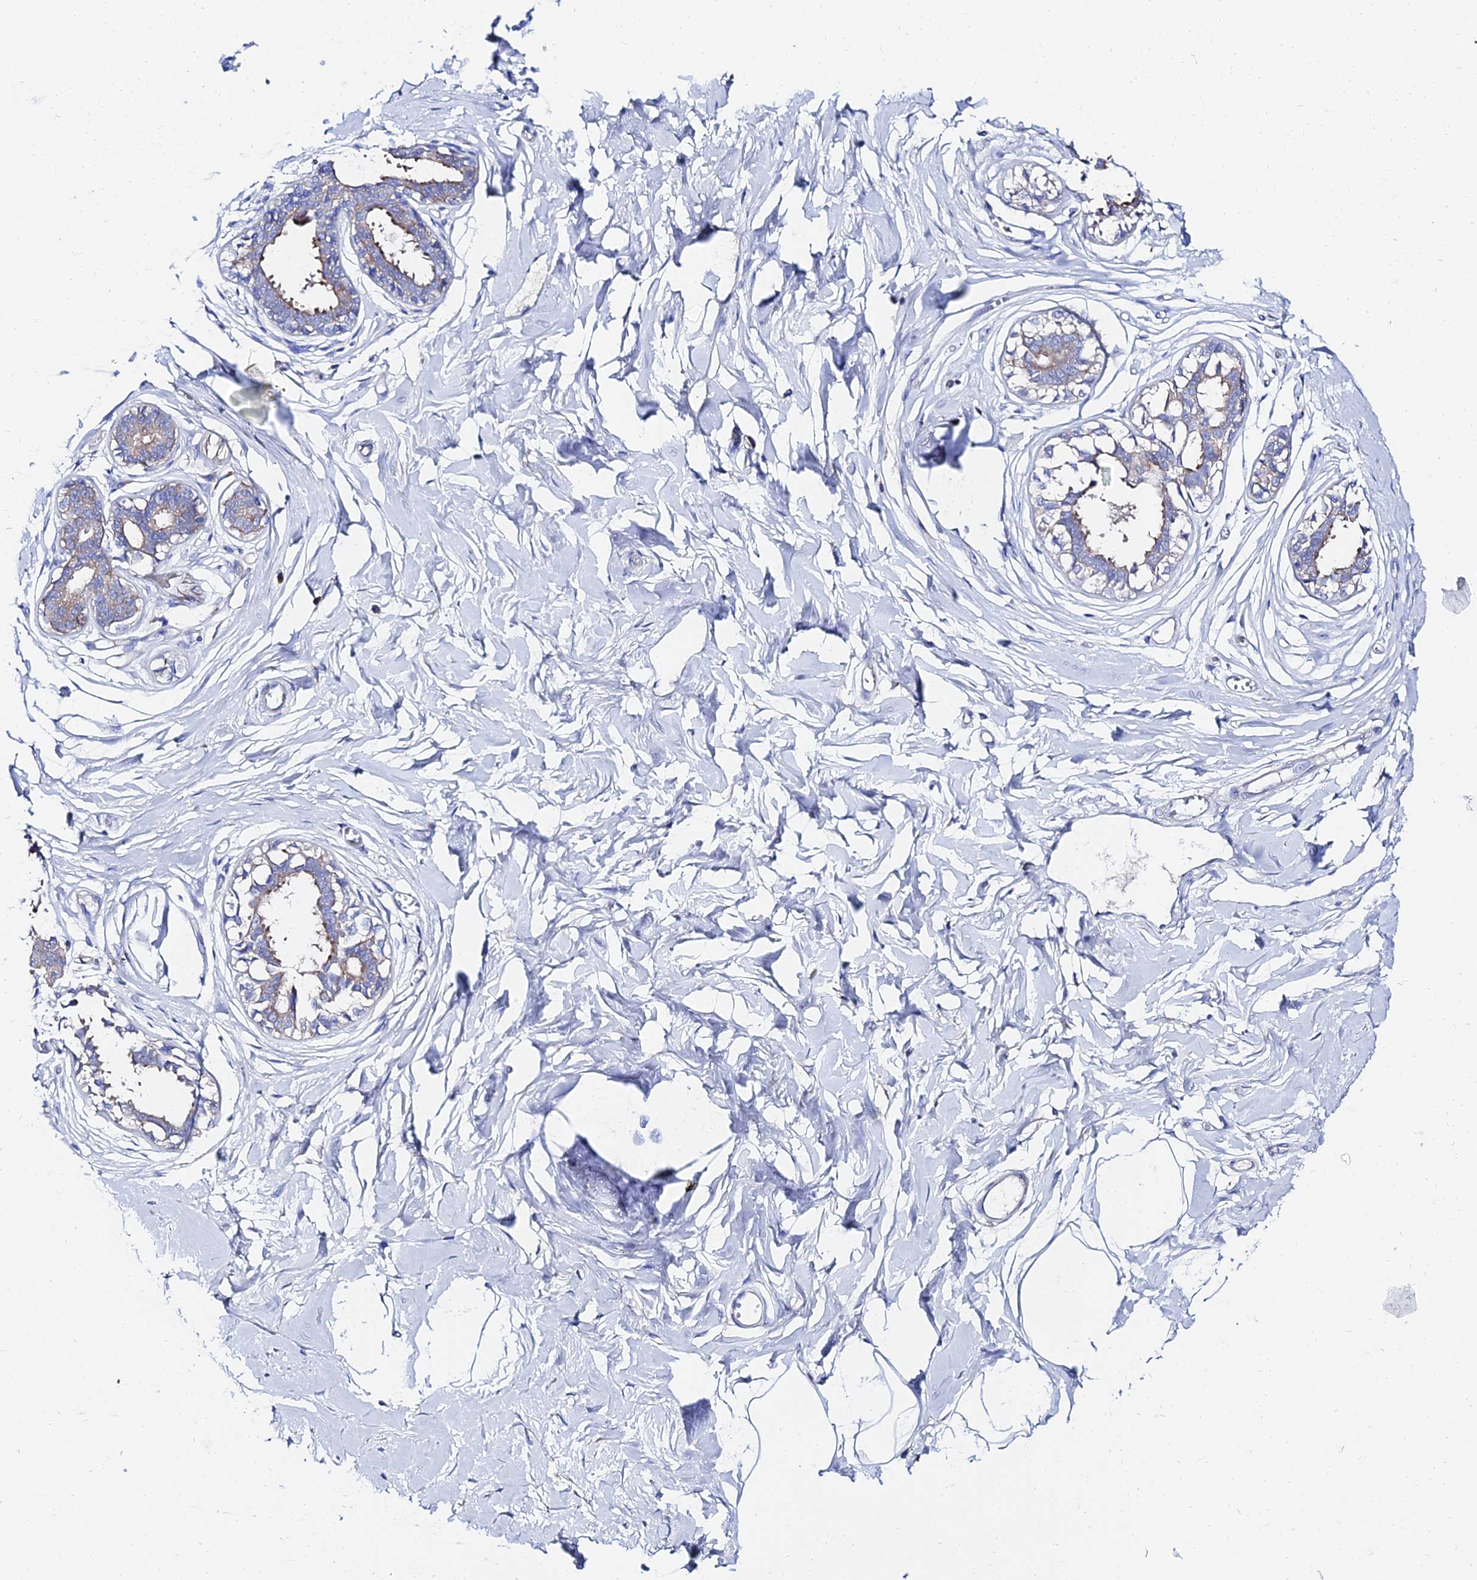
{"staining": {"intensity": "negative", "quantity": "none", "location": "none"}, "tissue": "breast", "cell_type": "Adipocytes", "image_type": "normal", "snomed": [{"axis": "morphology", "description": "Normal tissue, NOS"}, {"axis": "topography", "description": "Breast"}], "caption": "Immunohistochemistry (IHC) histopathology image of normal breast: human breast stained with DAB (3,3'-diaminobenzidine) reveals no significant protein positivity in adipocytes.", "gene": "PTTG1", "patient": {"sex": "female", "age": 45}}